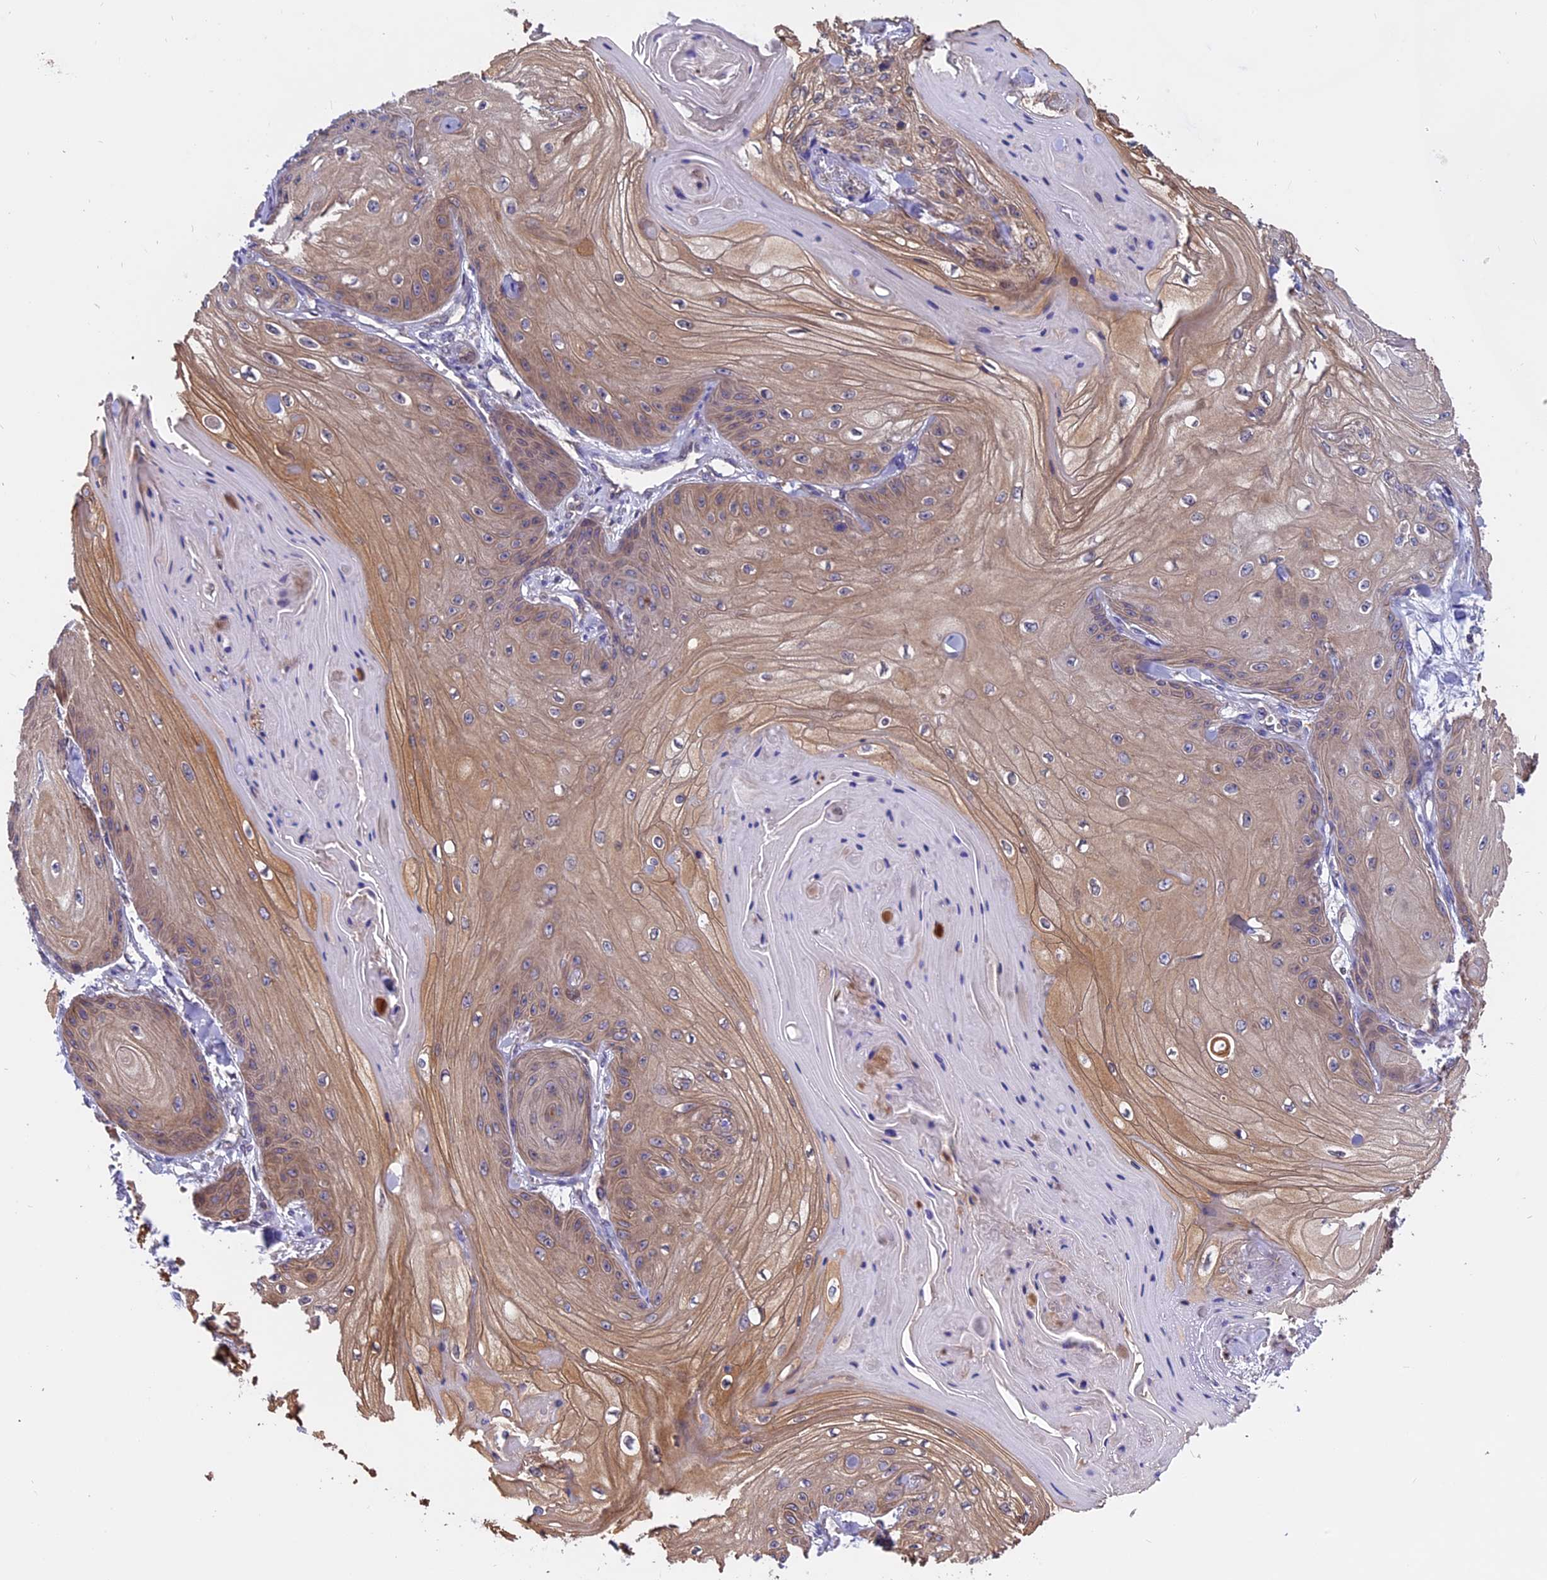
{"staining": {"intensity": "weak", "quantity": "25%-75%", "location": "cytoplasmic/membranous"}, "tissue": "skin cancer", "cell_type": "Tumor cells", "image_type": "cancer", "snomed": [{"axis": "morphology", "description": "Squamous cell carcinoma, NOS"}, {"axis": "topography", "description": "Skin"}], "caption": "Skin cancer (squamous cell carcinoma) was stained to show a protein in brown. There is low levels of weak cytoplasmic/membranous staining in approximately 25%-75% of tumor cells.", "gene": "CHMP2A", "patient": {"sex": "male", "age": 74}}